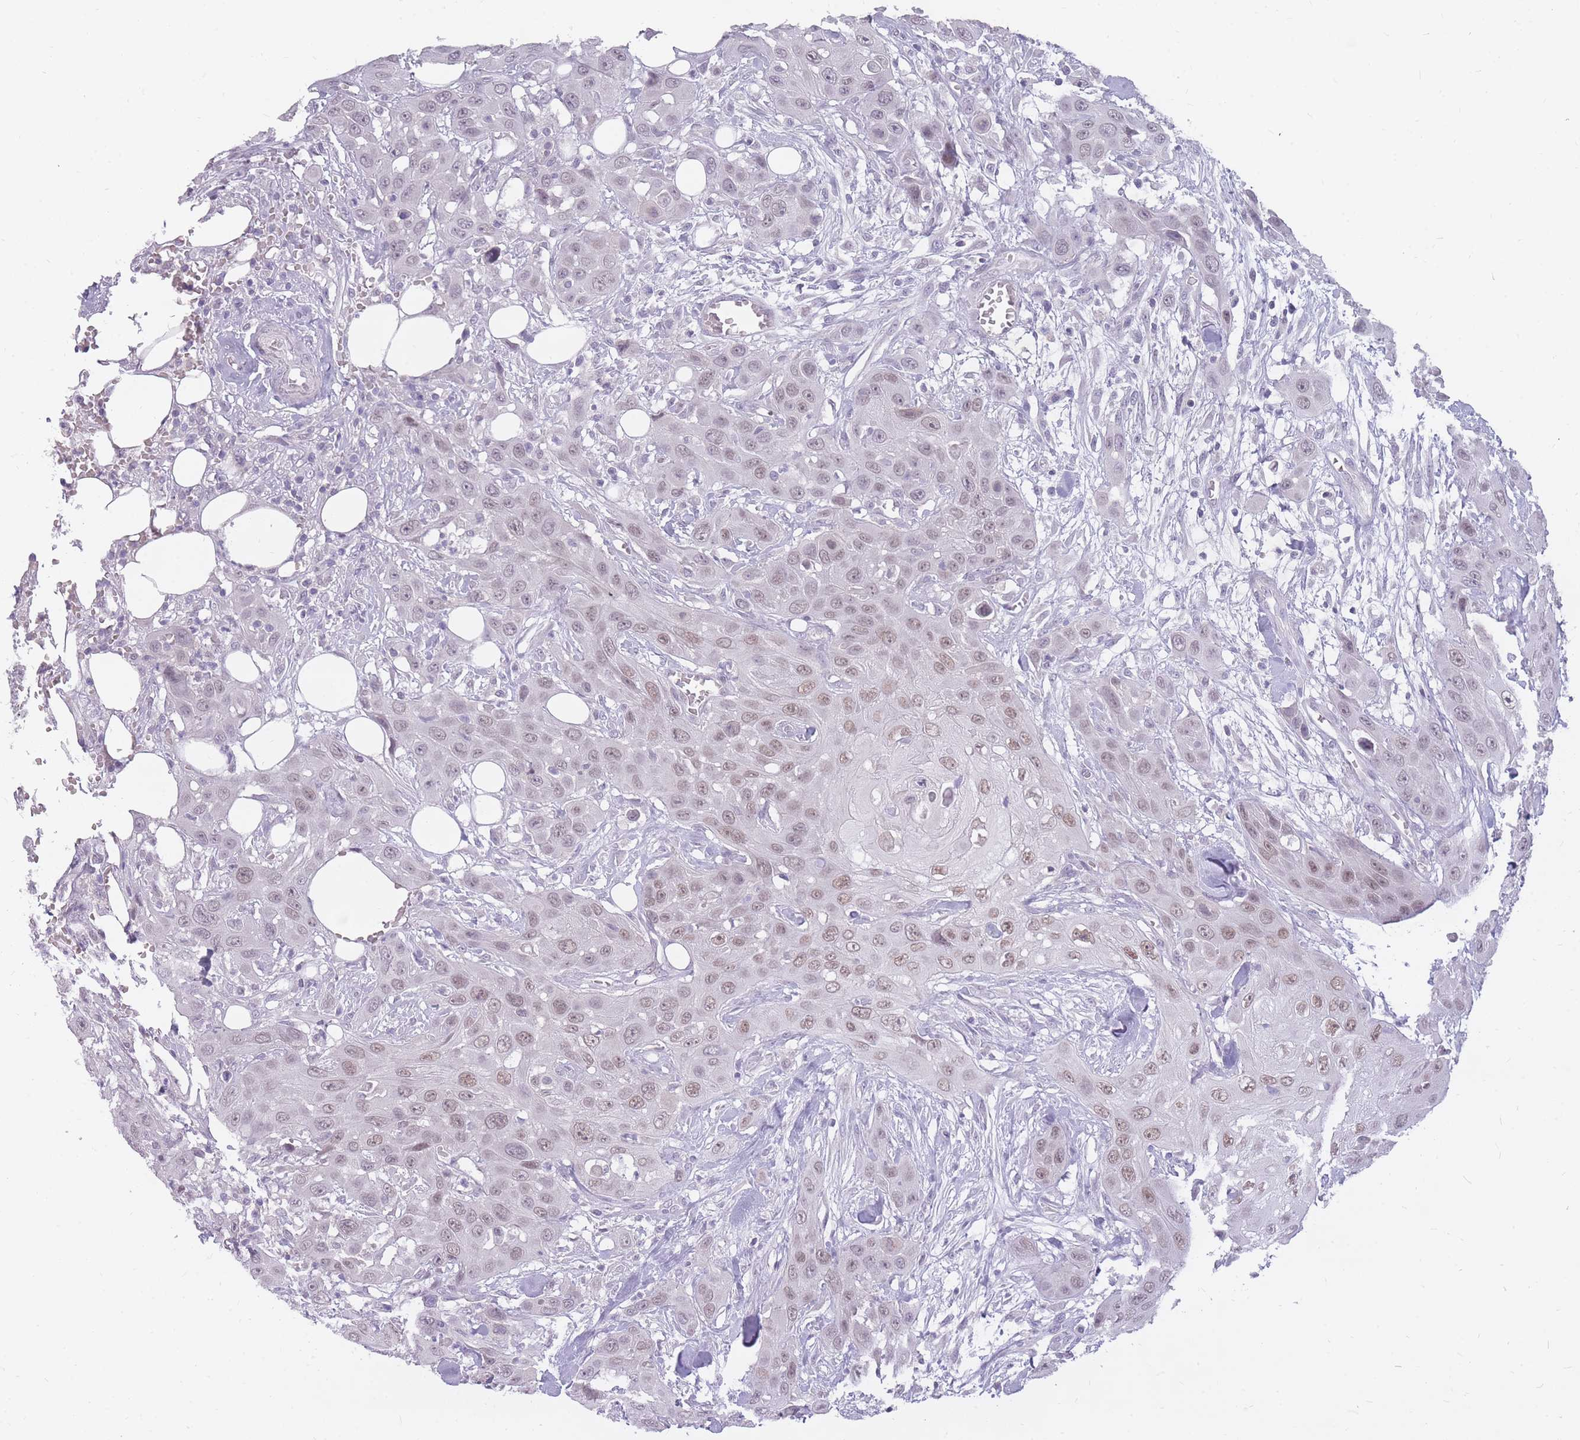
{"staining": {"intensity": "weak", "quantity": ">75%", "location": "nuclear"}, "tissue": "head and neck cancer", "cell_type": "Tumor cells", "image_type": "cancer", "snomed": [{"axis": "morphology", "description": "Squamous cell carcinoma, NOS"}, {"axis": "topography", "description": "Head-Neck"}], "caption": "Immunohistochemistry staining of head and neck squamous cell carcinoma, which demonstrates low levels of weak nuclear positivity in approximately >75% of tumor cells indicating weak nuclear protein expression. The staining was performed using DAB (brown) for protein detection and nuclei were counterstained in hematoxylin (blue).", "gene": "POMZP3", "patient": {"sex": "male", "age": 81}}